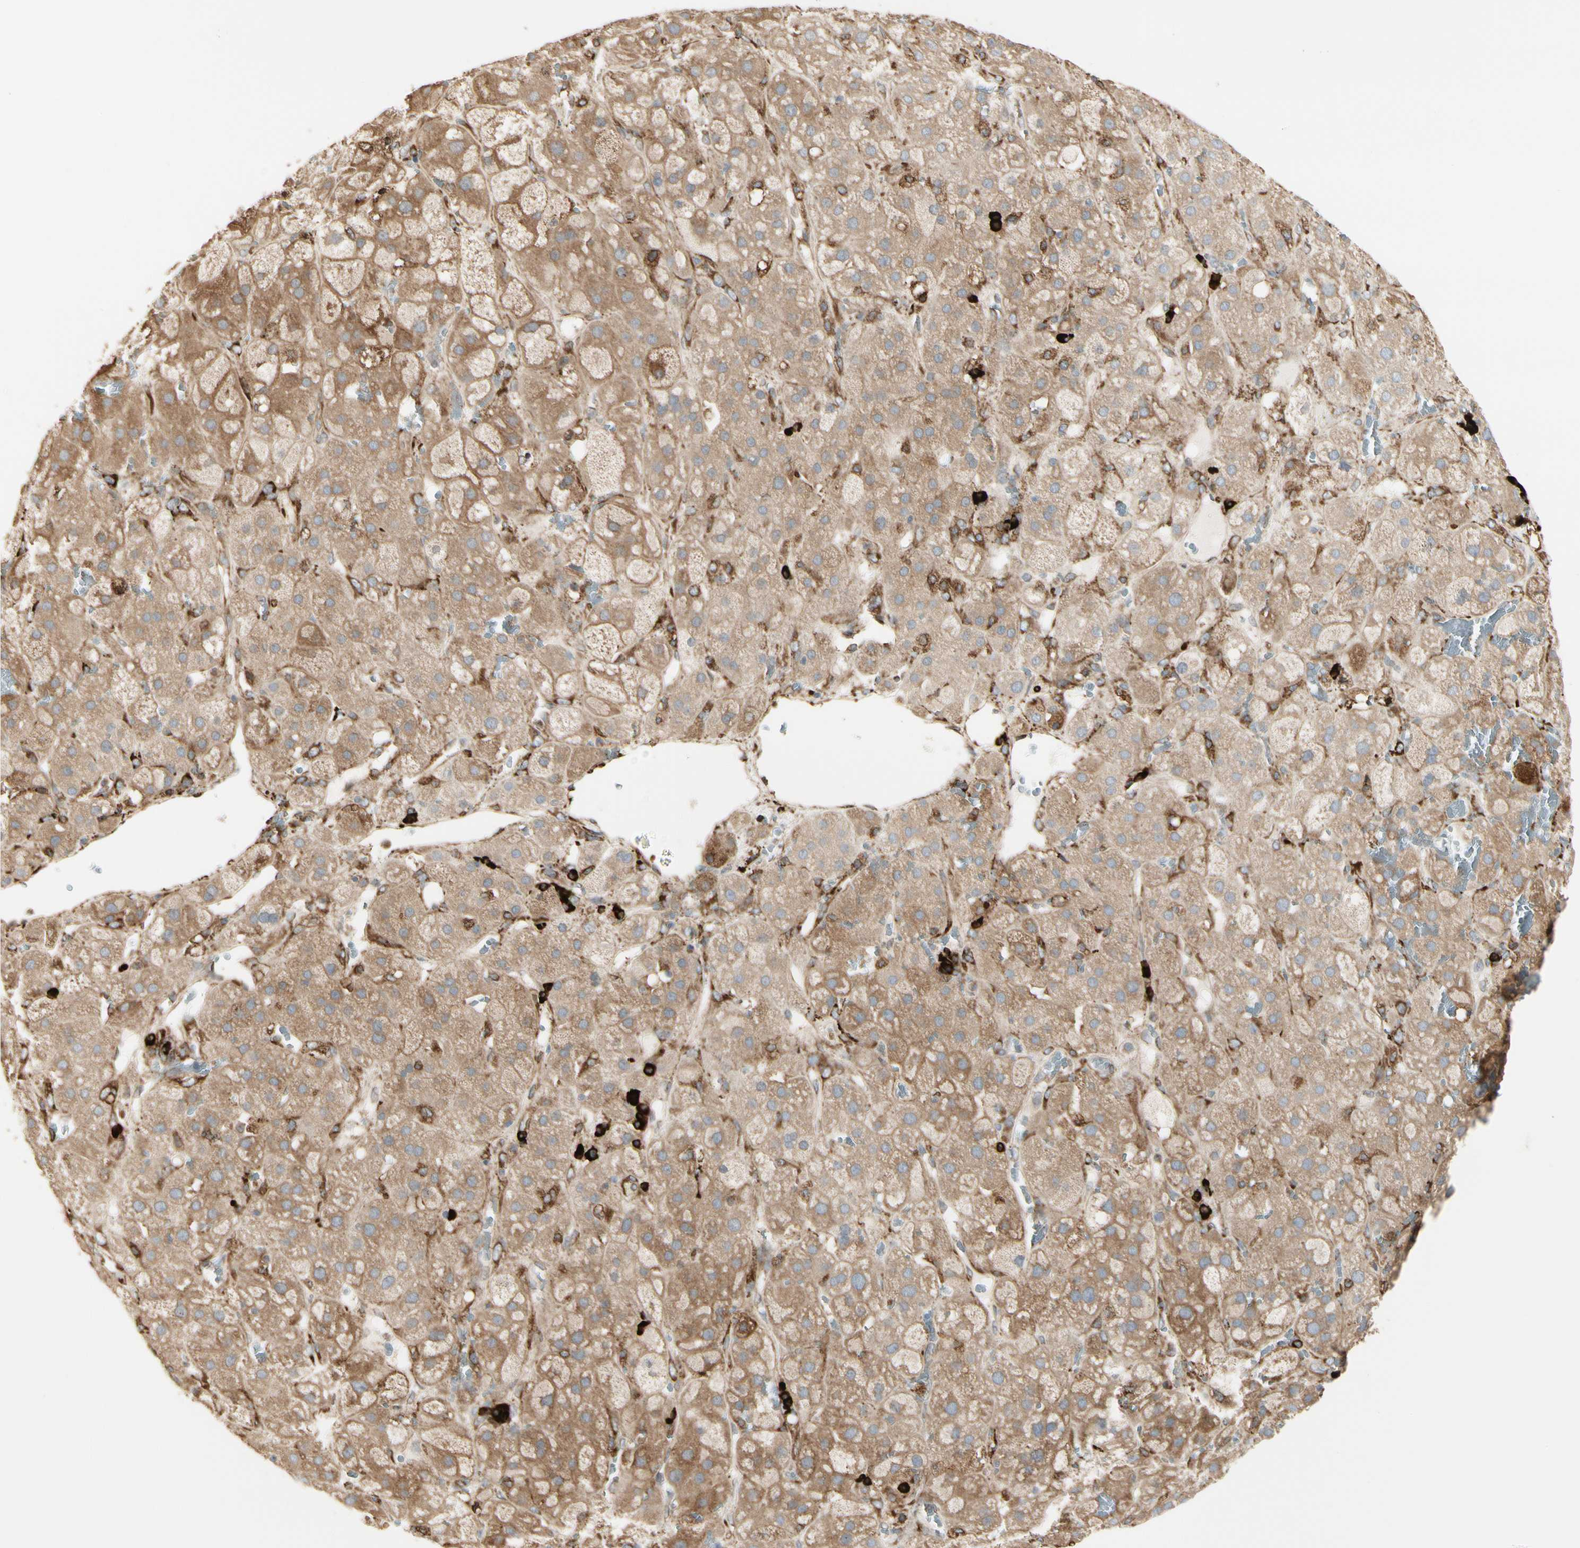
{"staining": {"intensity": "moderate", "quantity": ">75%", "location": "cytoplasmic/membranous"}, "tissue": "adrenal gland", "cell_type": "Glandular cells", "image_type": "normal", "snomed": [{"axis": "morphology", "description": "Normal tissue, NOS"}, {"axis": "topography", "description": "Adrenal gland"}], "caption": "Adrenal gland stained with immunohistochemistry (IHC) exhibits moderate cytoplasmic/membranous expression in approximately >75% of glandular cells.", "gene": "HSP90B1", "patient": {"sex": "female", "age": 47}}